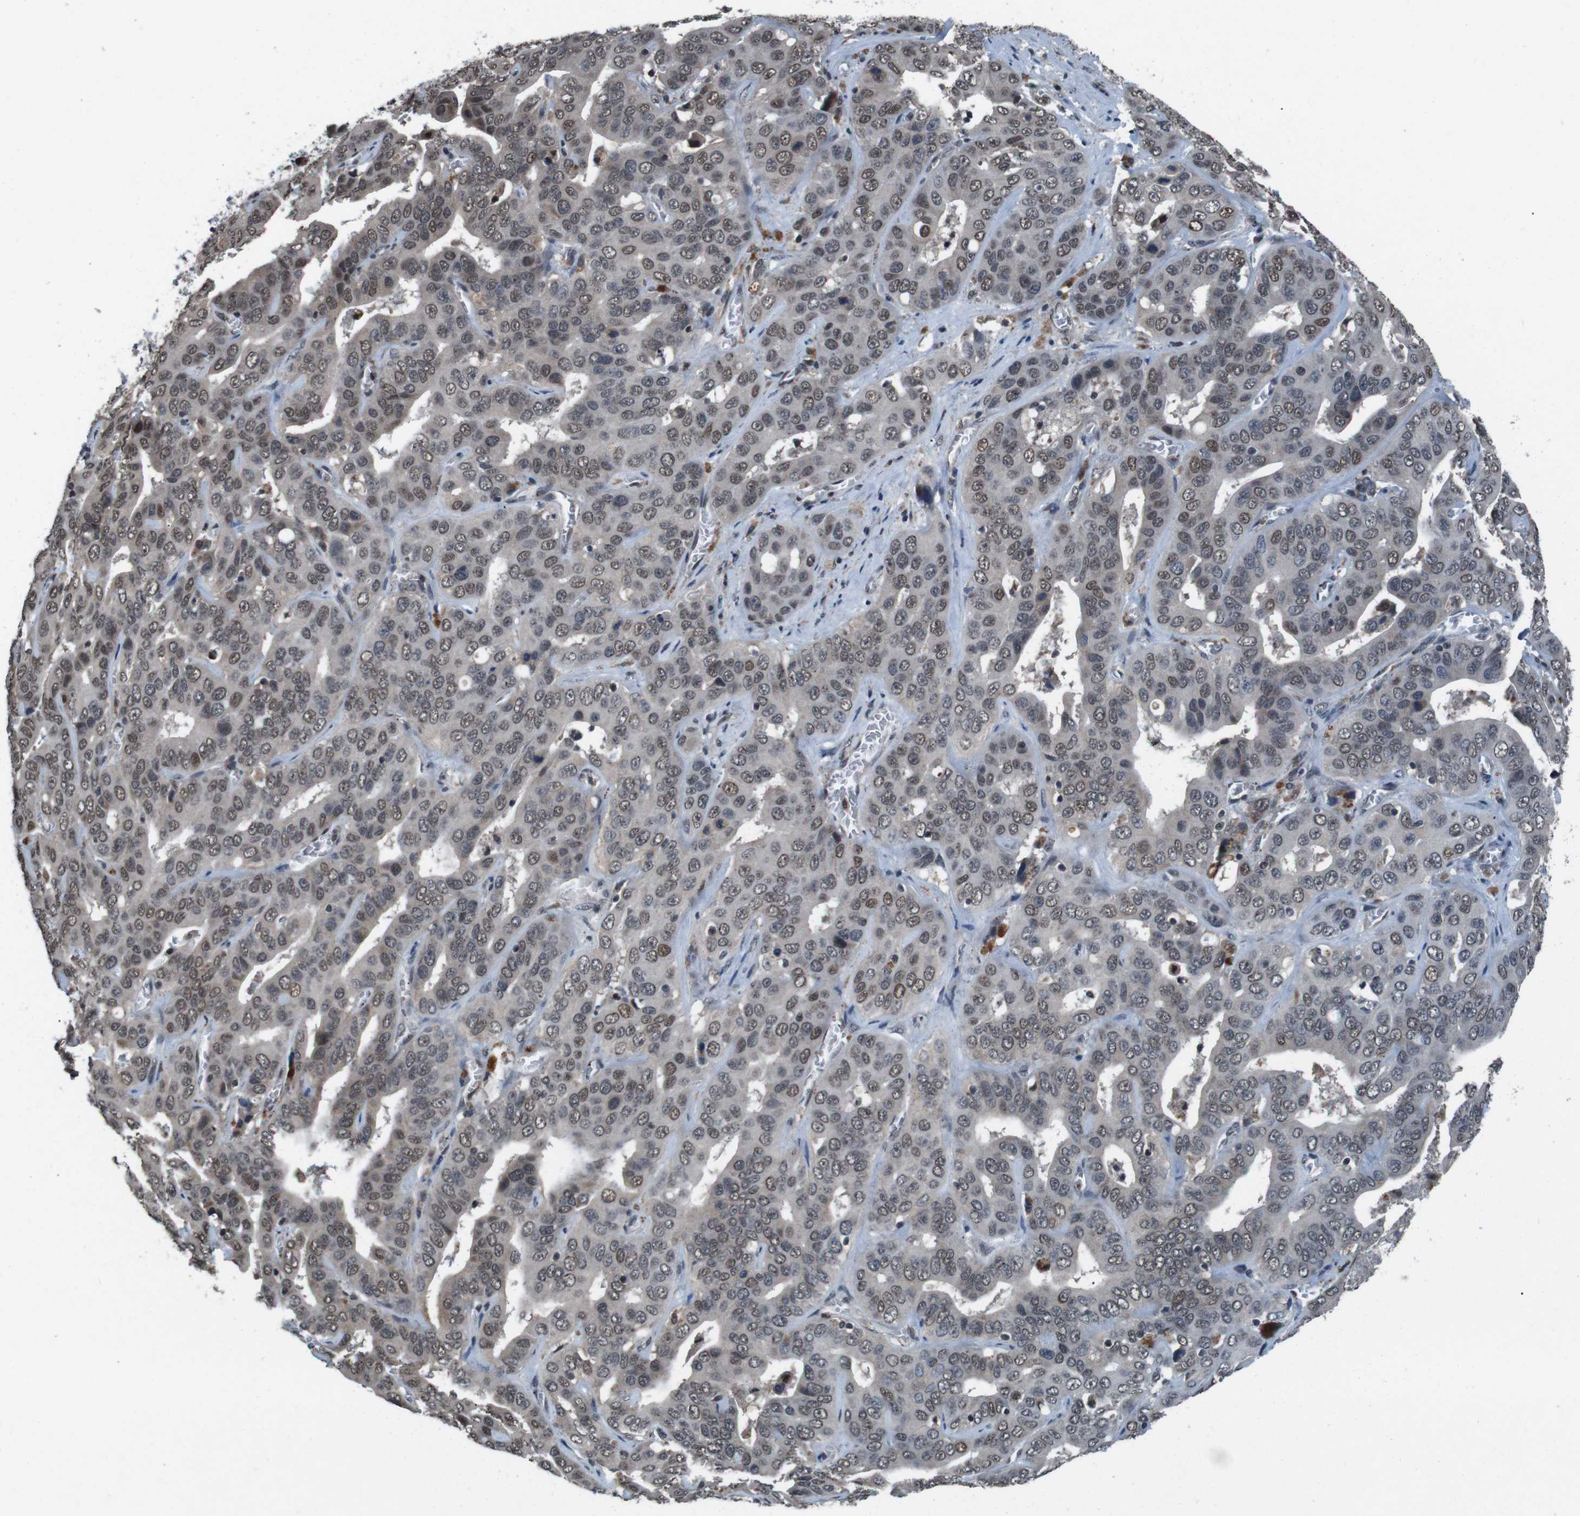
{"staining": {"intensity": "moderate", "quantity": "25%-75%", "location": "nuclear"}, "tissue": "liver cancer", "cell_type": "Tumor cells", "image_type": "cancer", "snomed": [{"axis": "morphology", "description": "Cholangiocarcinoma"}, {"axis": "topography", "description": "Liver"}], "caption": "Immunohistochemistry (IHC) of human liver cancer demonstrates medium levels of moderate nuclear staining in about 25%-75% of tumor cells.", "gene": "NR4A2", "patient": {"sex": "female", "age": 52}}